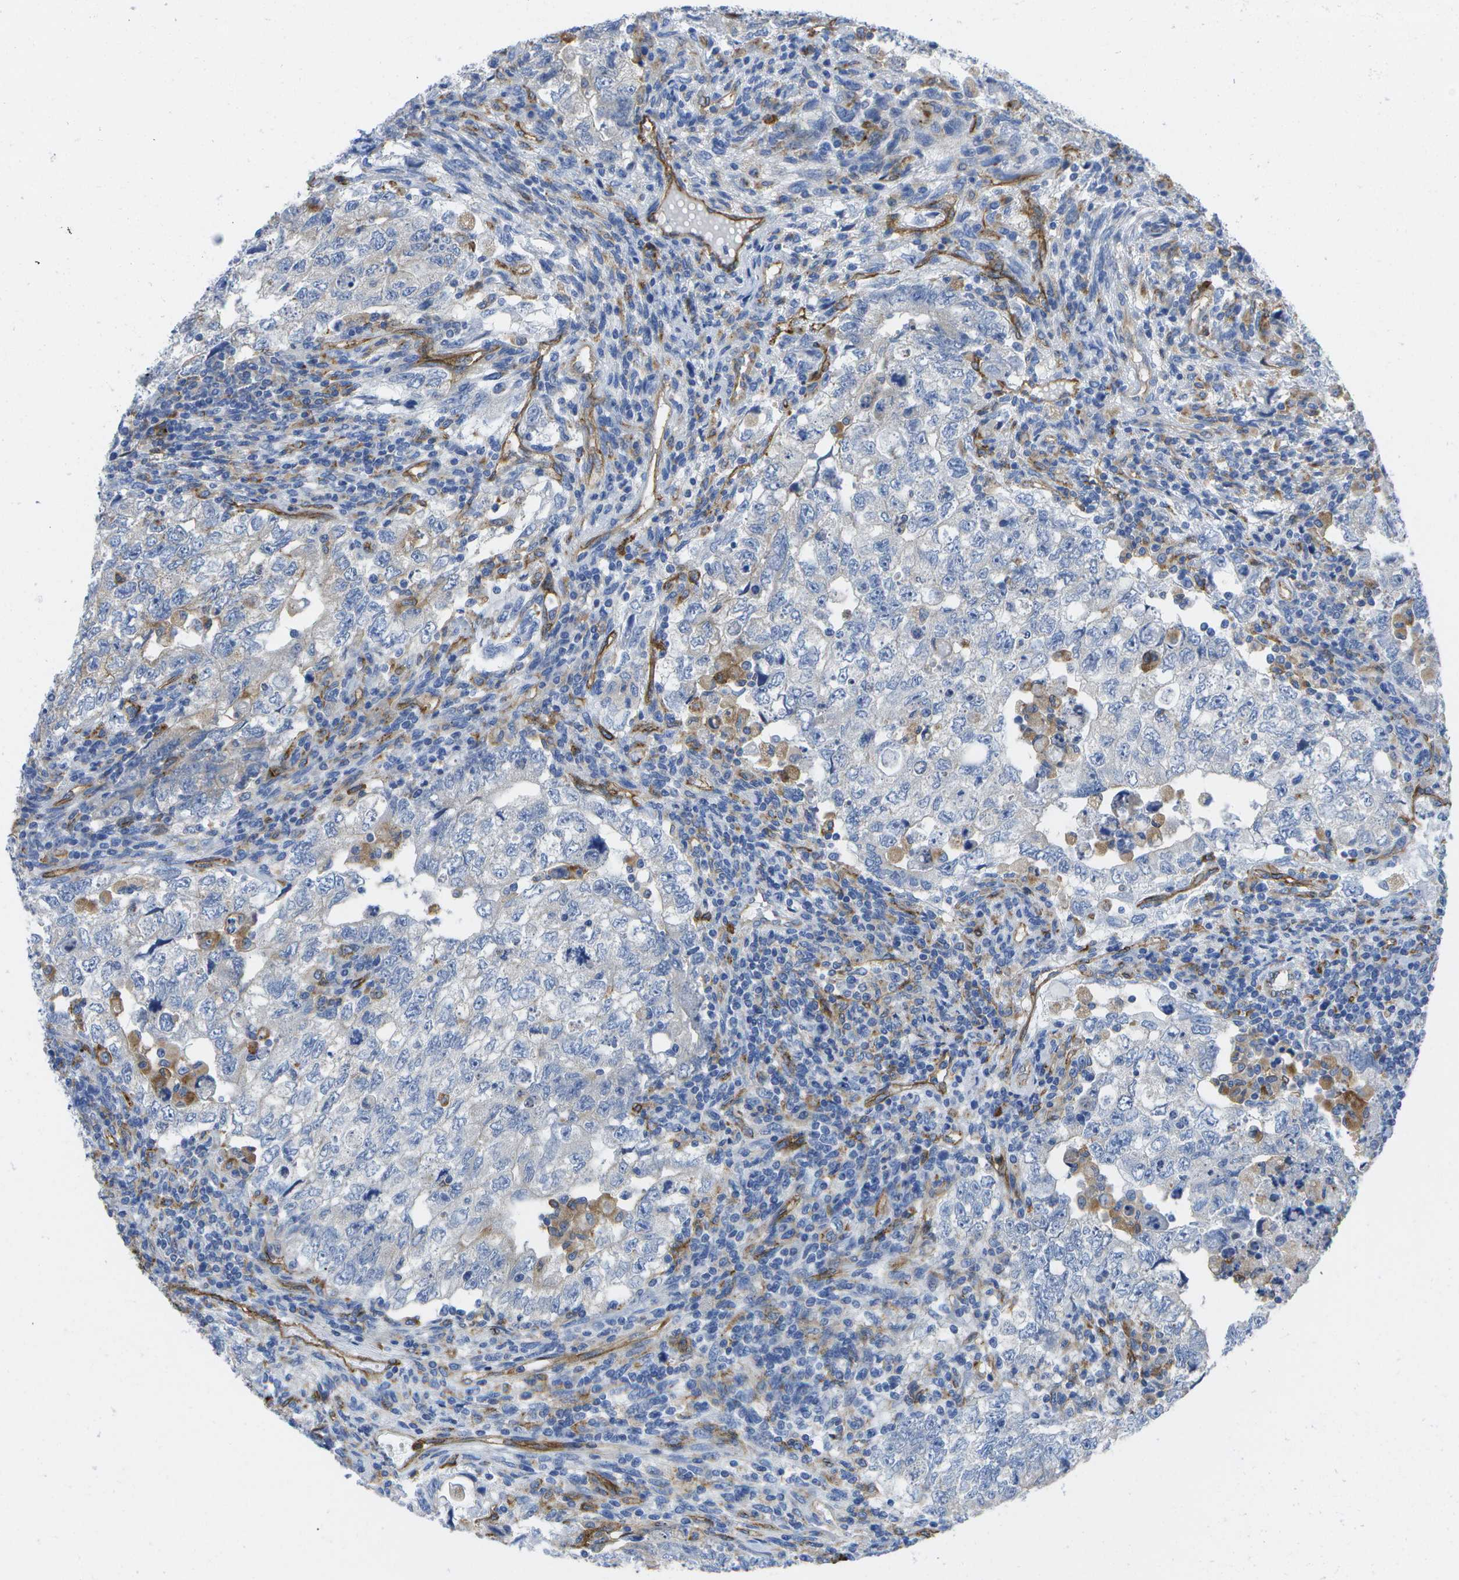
{"staining": {"intensity": "negative", "quantity": "none", "location": "none"}, "tissue": "testis cancer", "cell_type": "Tumor cells", "image_type": "cancer", "snomed": [{"axis": "morphology", "description": "Carcinoma, Embryonal, NOS"}, {"axis": "topography", "description": "Testis"}], "caption": "DAB immunohistochemical staining of testis embryonal carcinoma displays no significant positivity in tumor cells.", "gene": "DYSF", "patient": {"sex": "male", "age": 36}}